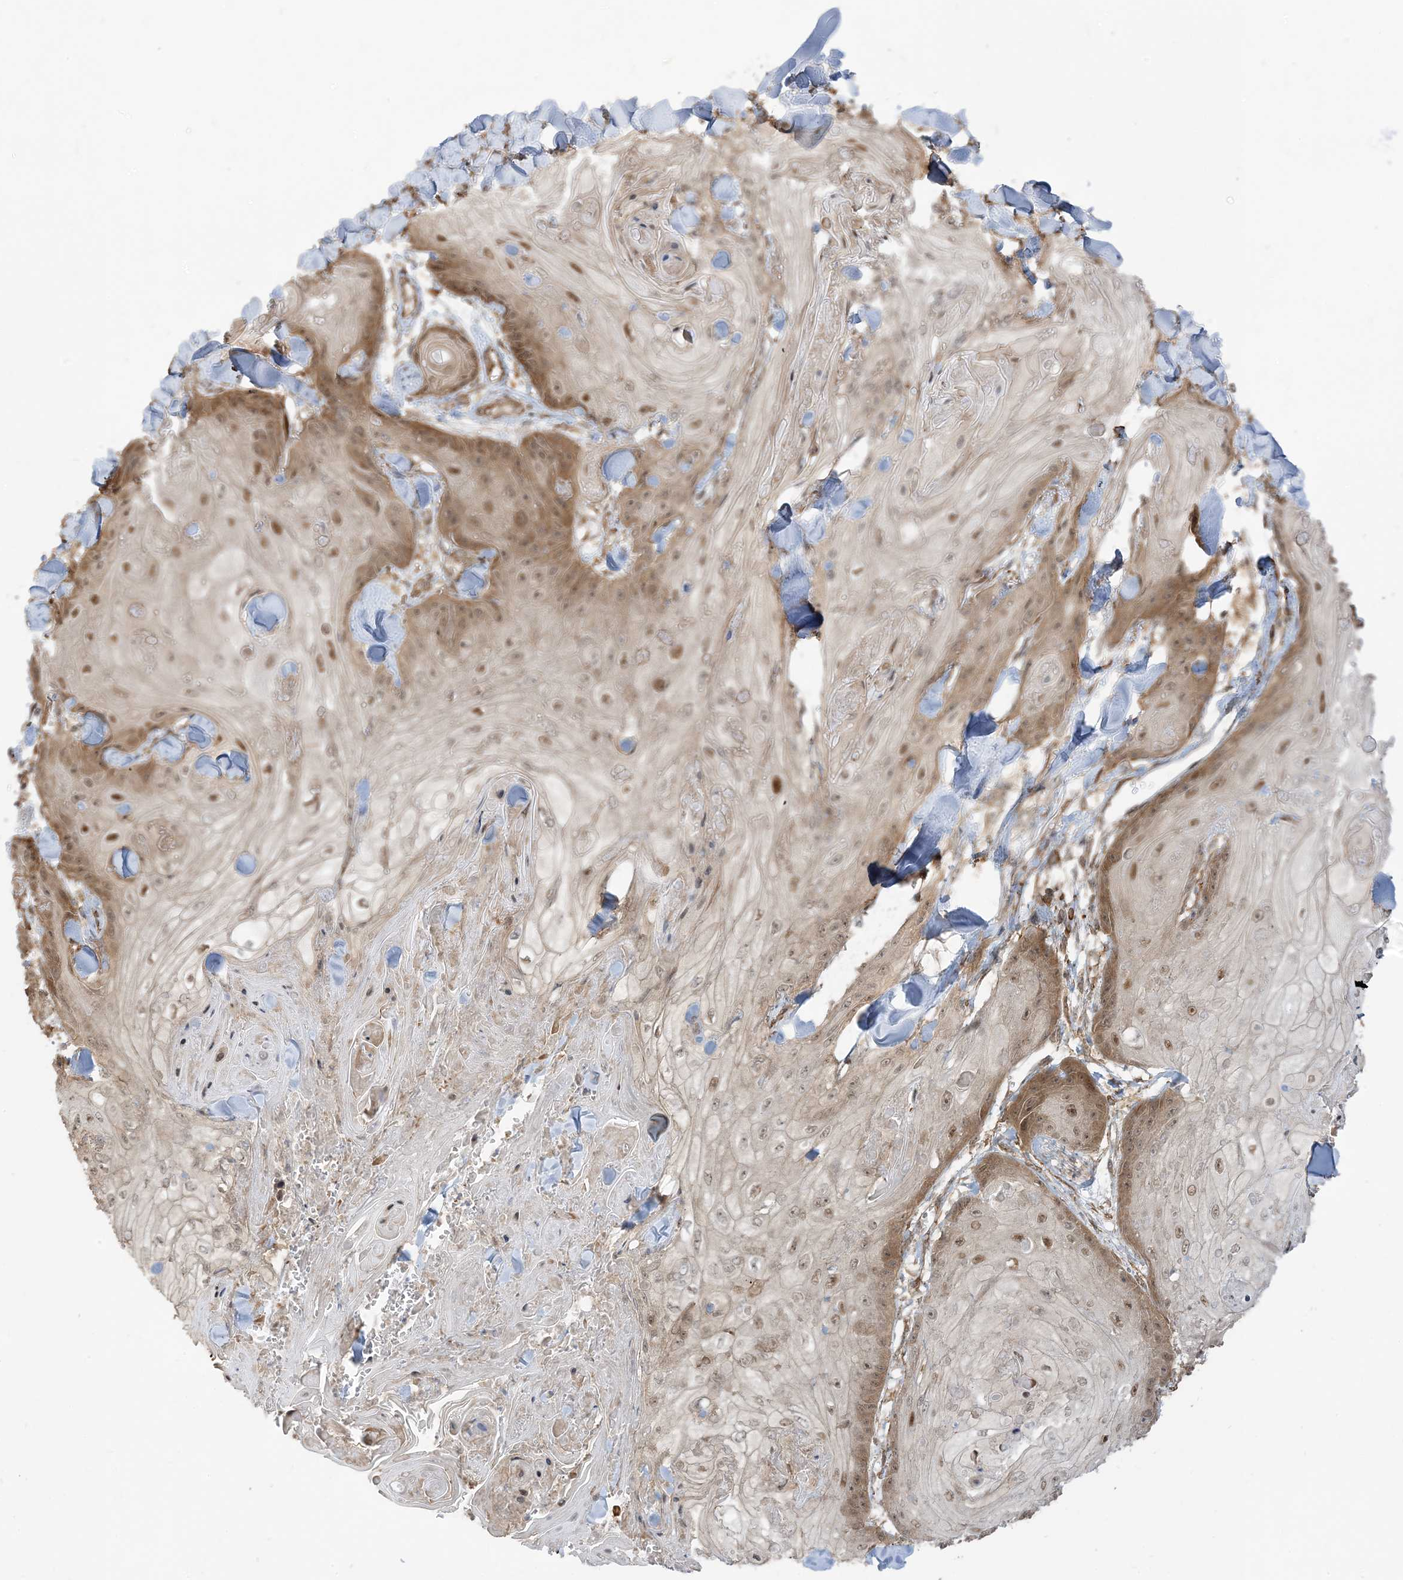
{"staining": {"intensity": "moderate", "quantity": "<25%", "location": "cytoplasmic/membranous,nuclear"}, "tissue": "skin cancer", "cell_type": "Tumor cells", "image_type": "cancer", "snomed": [{"axis": "morphology", "description": "Squamous cell carcinoma, NOS"}, {"axis": "topography", "description": "Skin"}], "caption": "Brown immunohistochemical staining in human skin cancer (squamous cell carcinoma) displays moderate cytoplasmic/membranous and nuclear expression in approximately <25% of tumor cells.", "gene": "TBCC", "patient": {"sex": "male", "age": 74}}